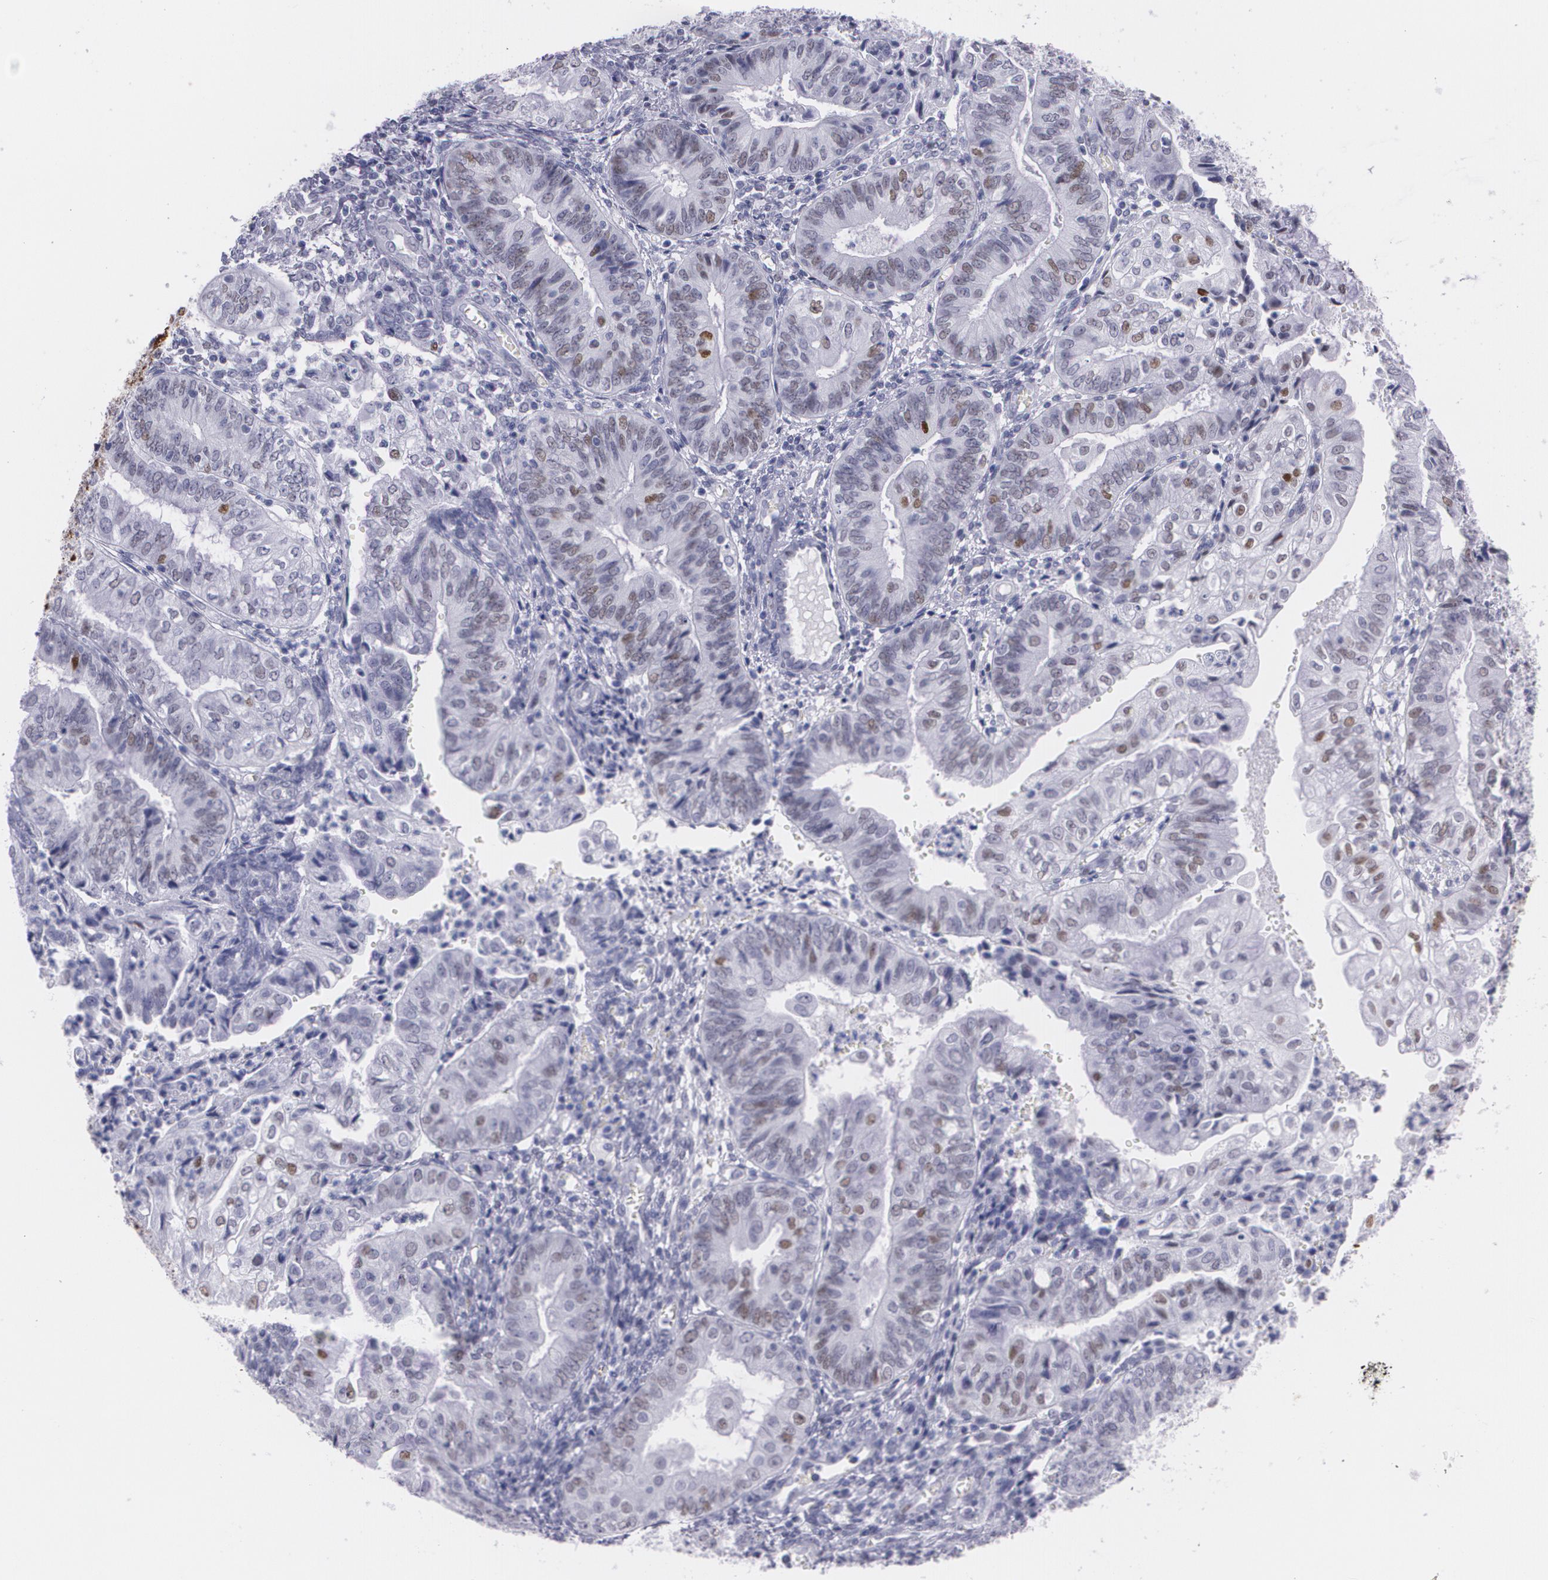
{"staining": {"intensity": "weak", "quantity": "<25%", "location": "nuclear"}, "tissue": "endometrial cancer", "cell_type": "Tumor cells", "image_type": "cancer", "snomed": [{"axis": "morphology", "description": "Adenocarcinoma, NOS"}, {"axis": "topography", "description": "Endometrium"}], "caption": "An IHC photomicrograph of endometrial adenocarcinoma is shown. There is no staining in tumor cells of endometrial adenocarcinoma.", "gene": "TP53", "patient": {"sex": "female", "age": 55}}